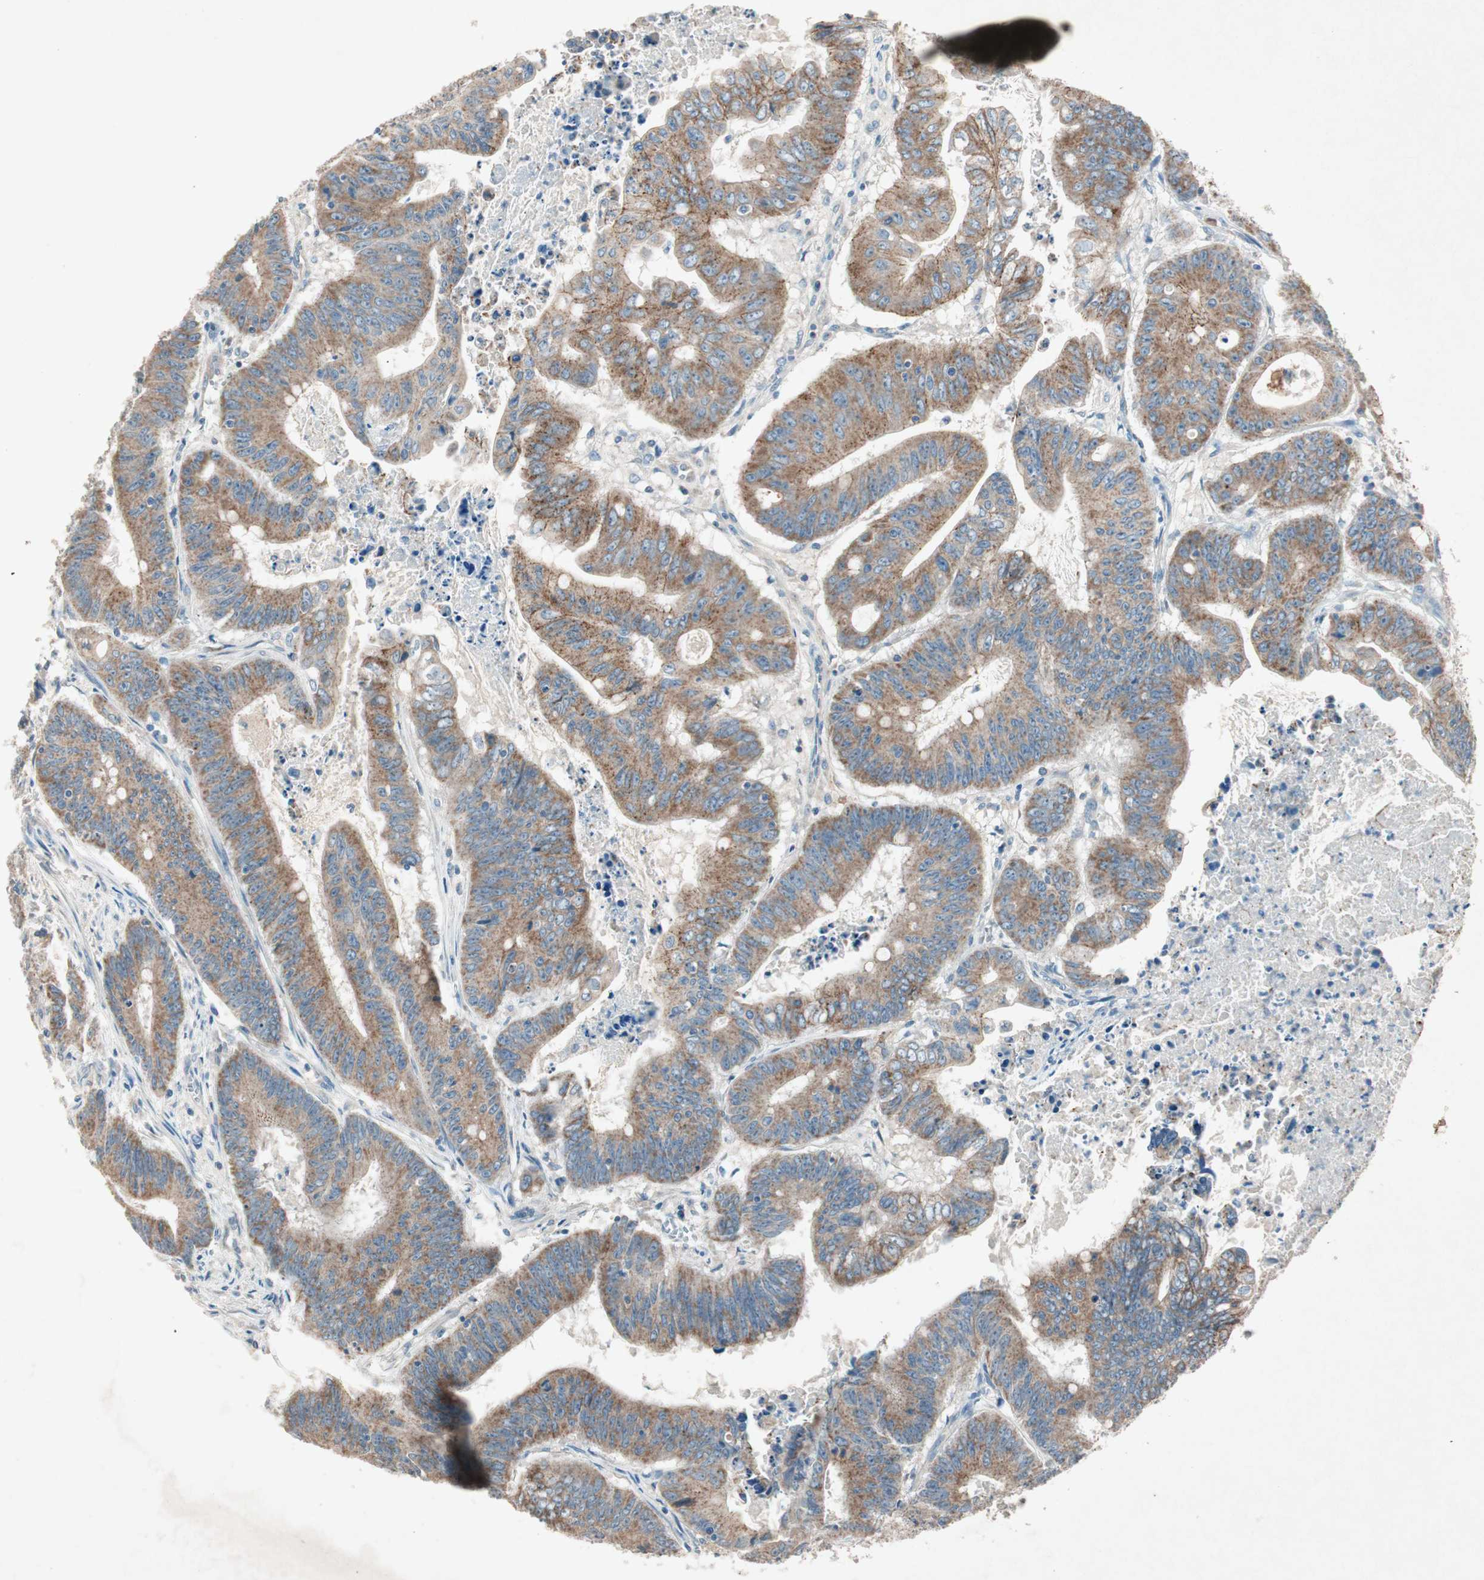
{"staining": {"intensity": "moderate", "quantity": ">75%", "location": "cytoplasmic/membranous"}, "tissue": "colorectal cancer", "cell_type": "Tumor cells", "image_type": "cancer", "snomed": [{"axis": "morphology", "description": "Adenocarcinoma, NOS"}, {"axis": "topography", "description": "Colon"}], "caption": "Moderate cytoplasmic/membranous protein positivity is appreciated in approximately >75% of tumor cells in colorectal adenocarcinoma.", "gene": "NKAIN1", "patient": {"sex": "male", "age": 45}}